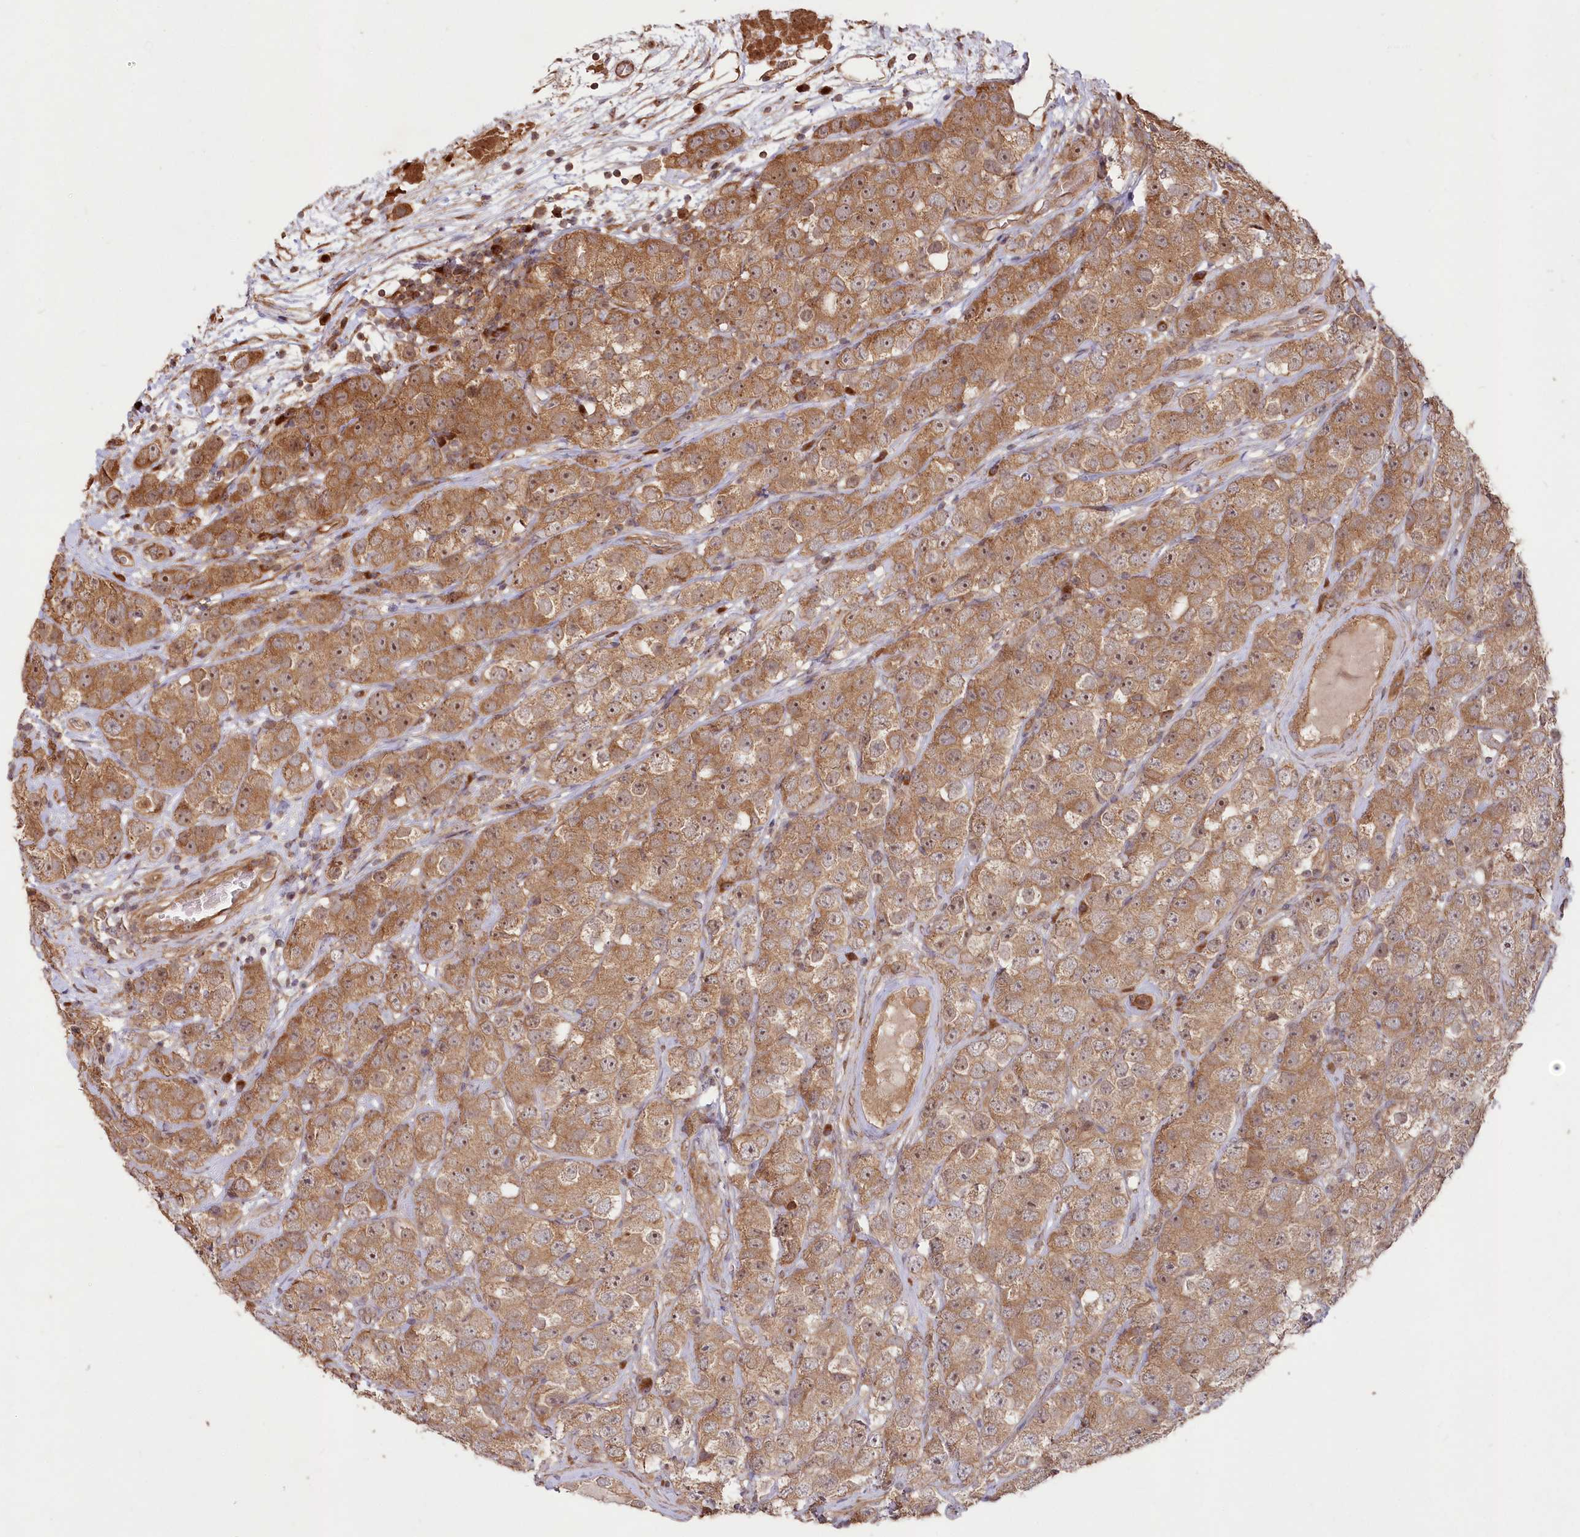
{"staining": {"intensity": "moderate", "quantity": ">75%", "location": "cytoplasmic/membranous,nuclear"}, "tissue": "testis cancer", "cell_type": "Tumor cells", "image_type": "cancer", "snomed": [{"axis": "morphology", "description": "Seminoma, NOS"}, {"axis": "topography", "description": "Testis"}], "caption": "Seminoma (testis) tissue shows moderate cytoplasmic/membranous and nuclear expression in approximately >75% of tumor cells", "gene": "TBCA", "patient": {"sex": "male", "age": 28}}